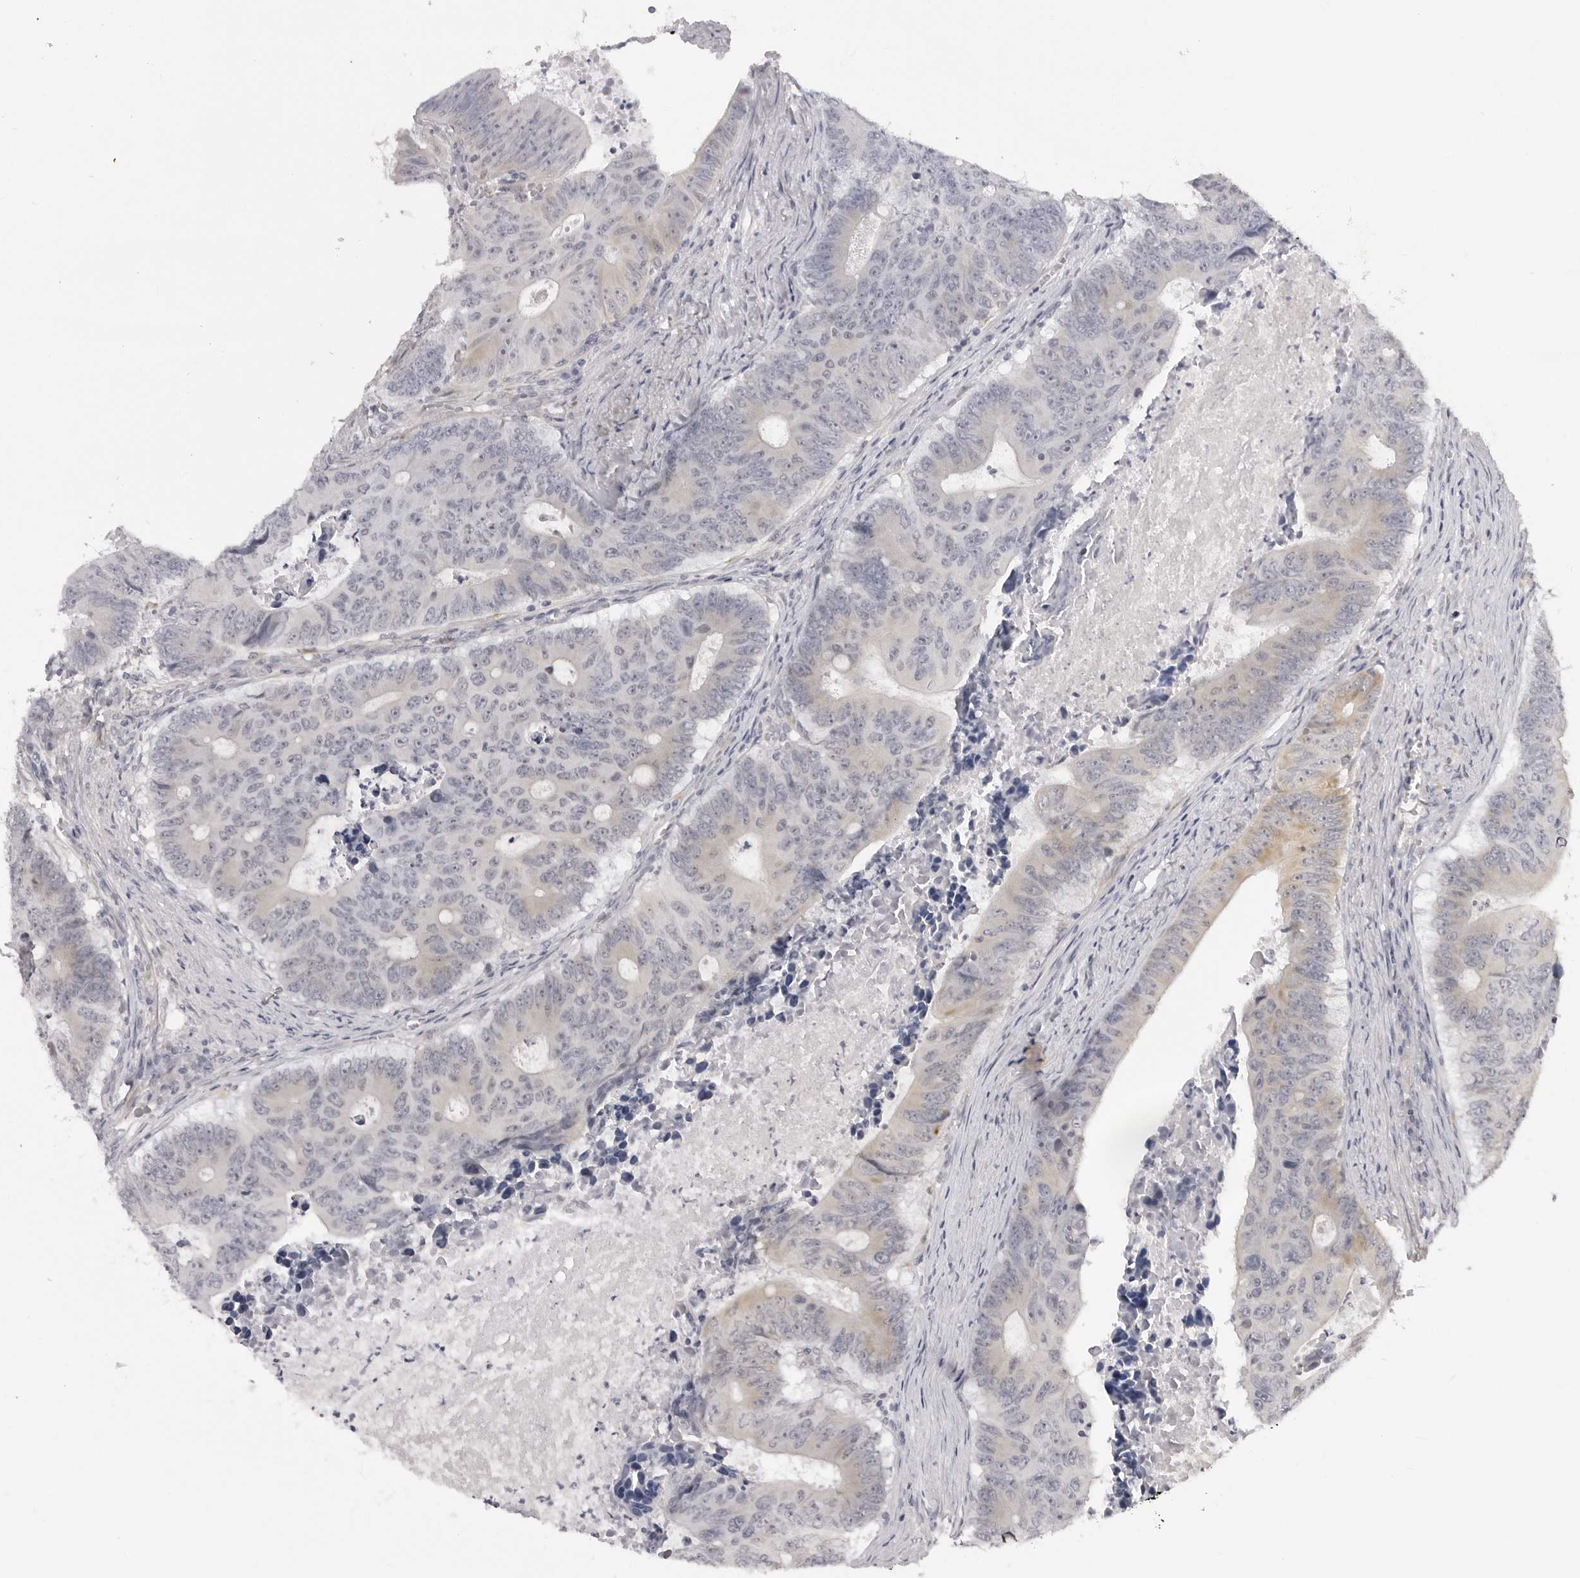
{"staining": {"intensity": "weak", "quantity": "<25%", "location": "cytoplasmic/membranous"}, "tissue": "colorectal cancer", "cell_type": "Tumor cells", "image_type": "cancer", "snomed": [{"axis": "morphology", "description": "Adenocarcinoma, NOS"}, {"axis": "topography", "description": "Colon"}], "caption": "High magnification brightfield microscopy of adenocarcinoma (colorectal) stained with DAB (brown) and counterstained with hematoxylin (blue): tumor cells show no significant positivity.", "gene": "SUGCT", "patient": {"sex": "male", "age": 87}}